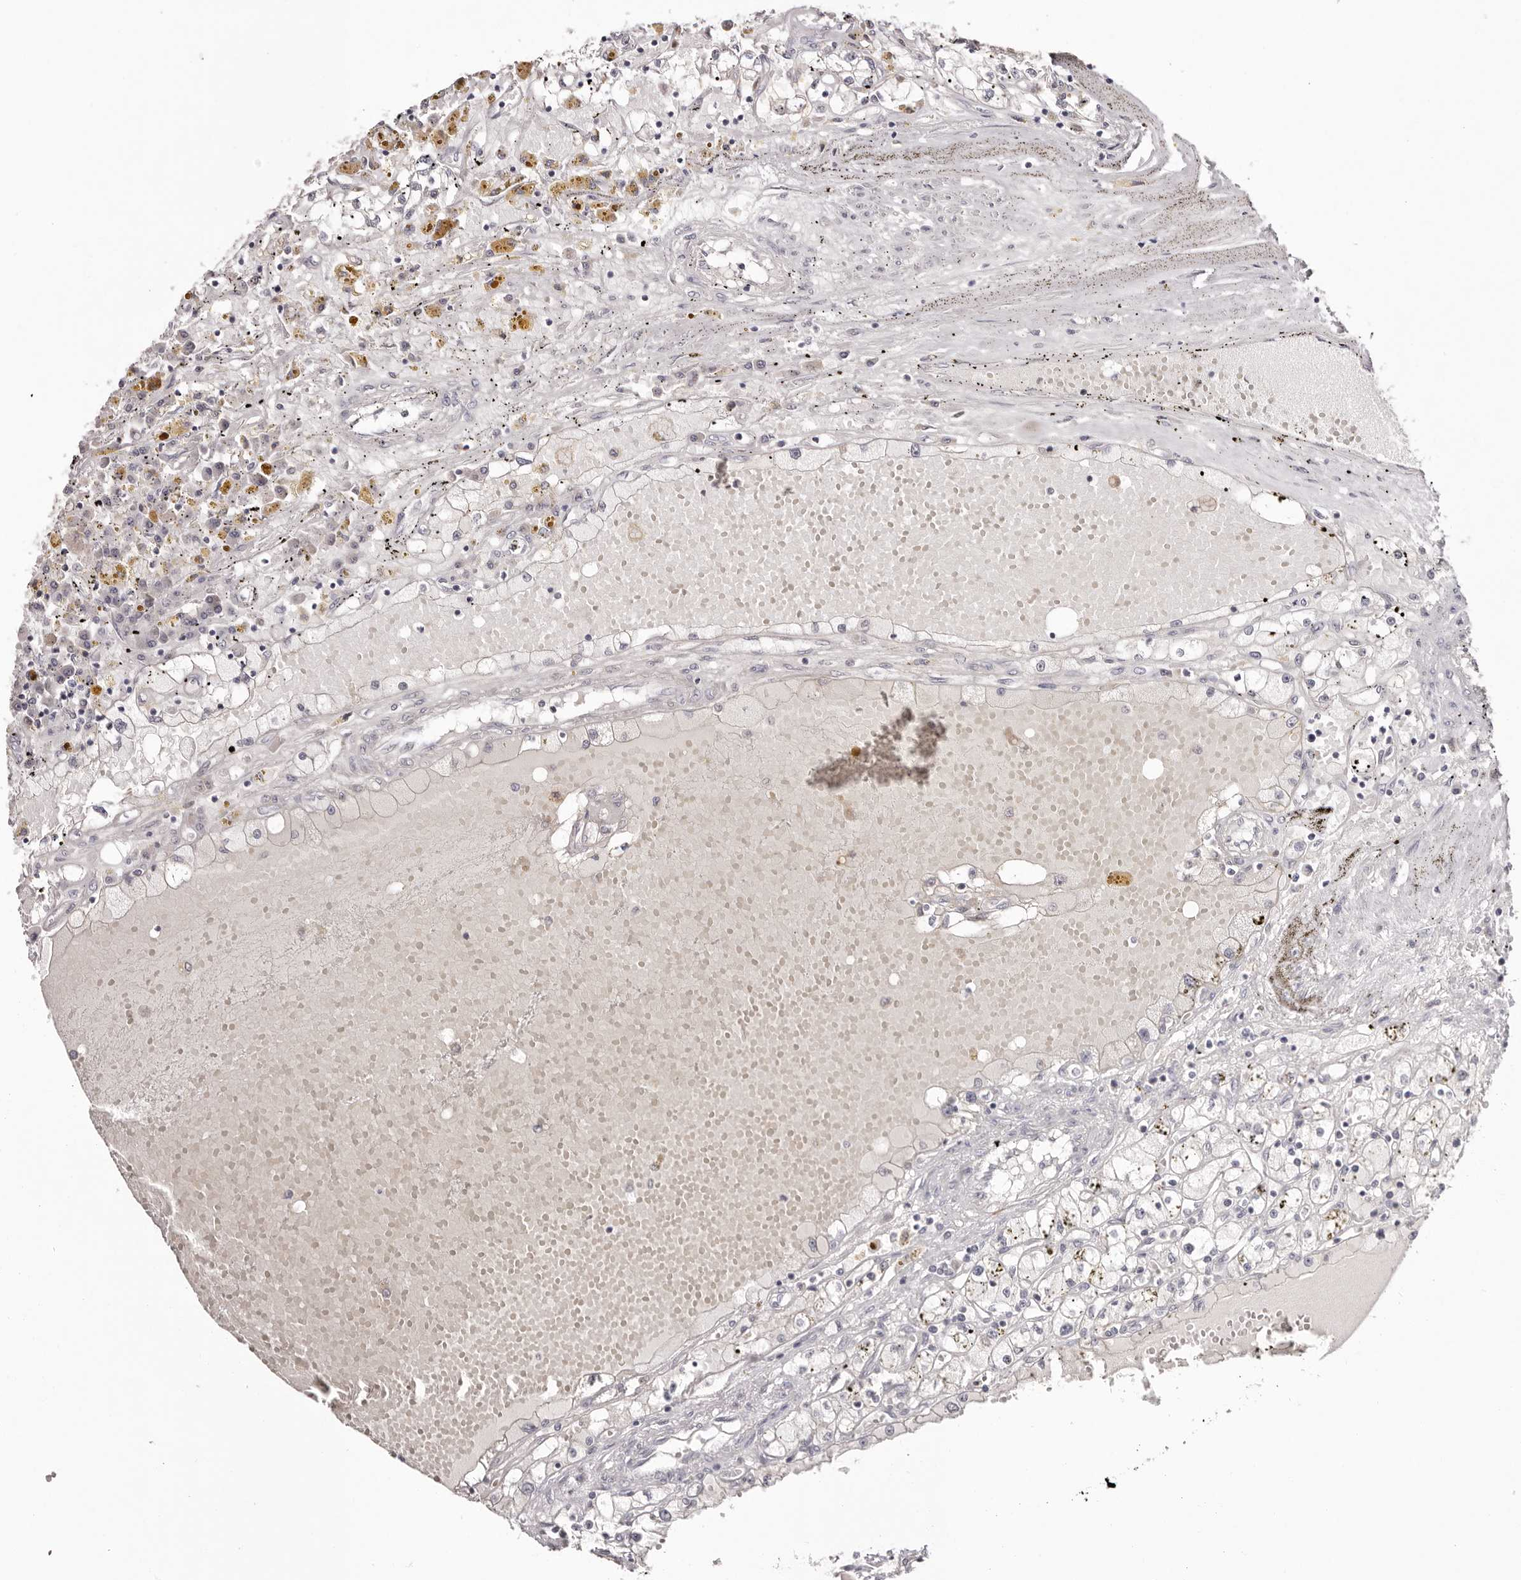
{"staining": {"intensity": "negative", "quantity": "none", "location": "none"}, "tissue": "renal cancer", "cell_type": "Tumor cells", "image_type": "cancer", "snomed": [{"axis": "morphology", "description": "Adenocarcinoma, NOS"}, {"axis": "topography", "description": "Kidney"}], "caption": "Histopathology image shows no protein staining in tumor cells of adenocarcinoma (renal) tissue.", "gene": "PCDHB6", "patient": {"sex": "male", "age": 56}}